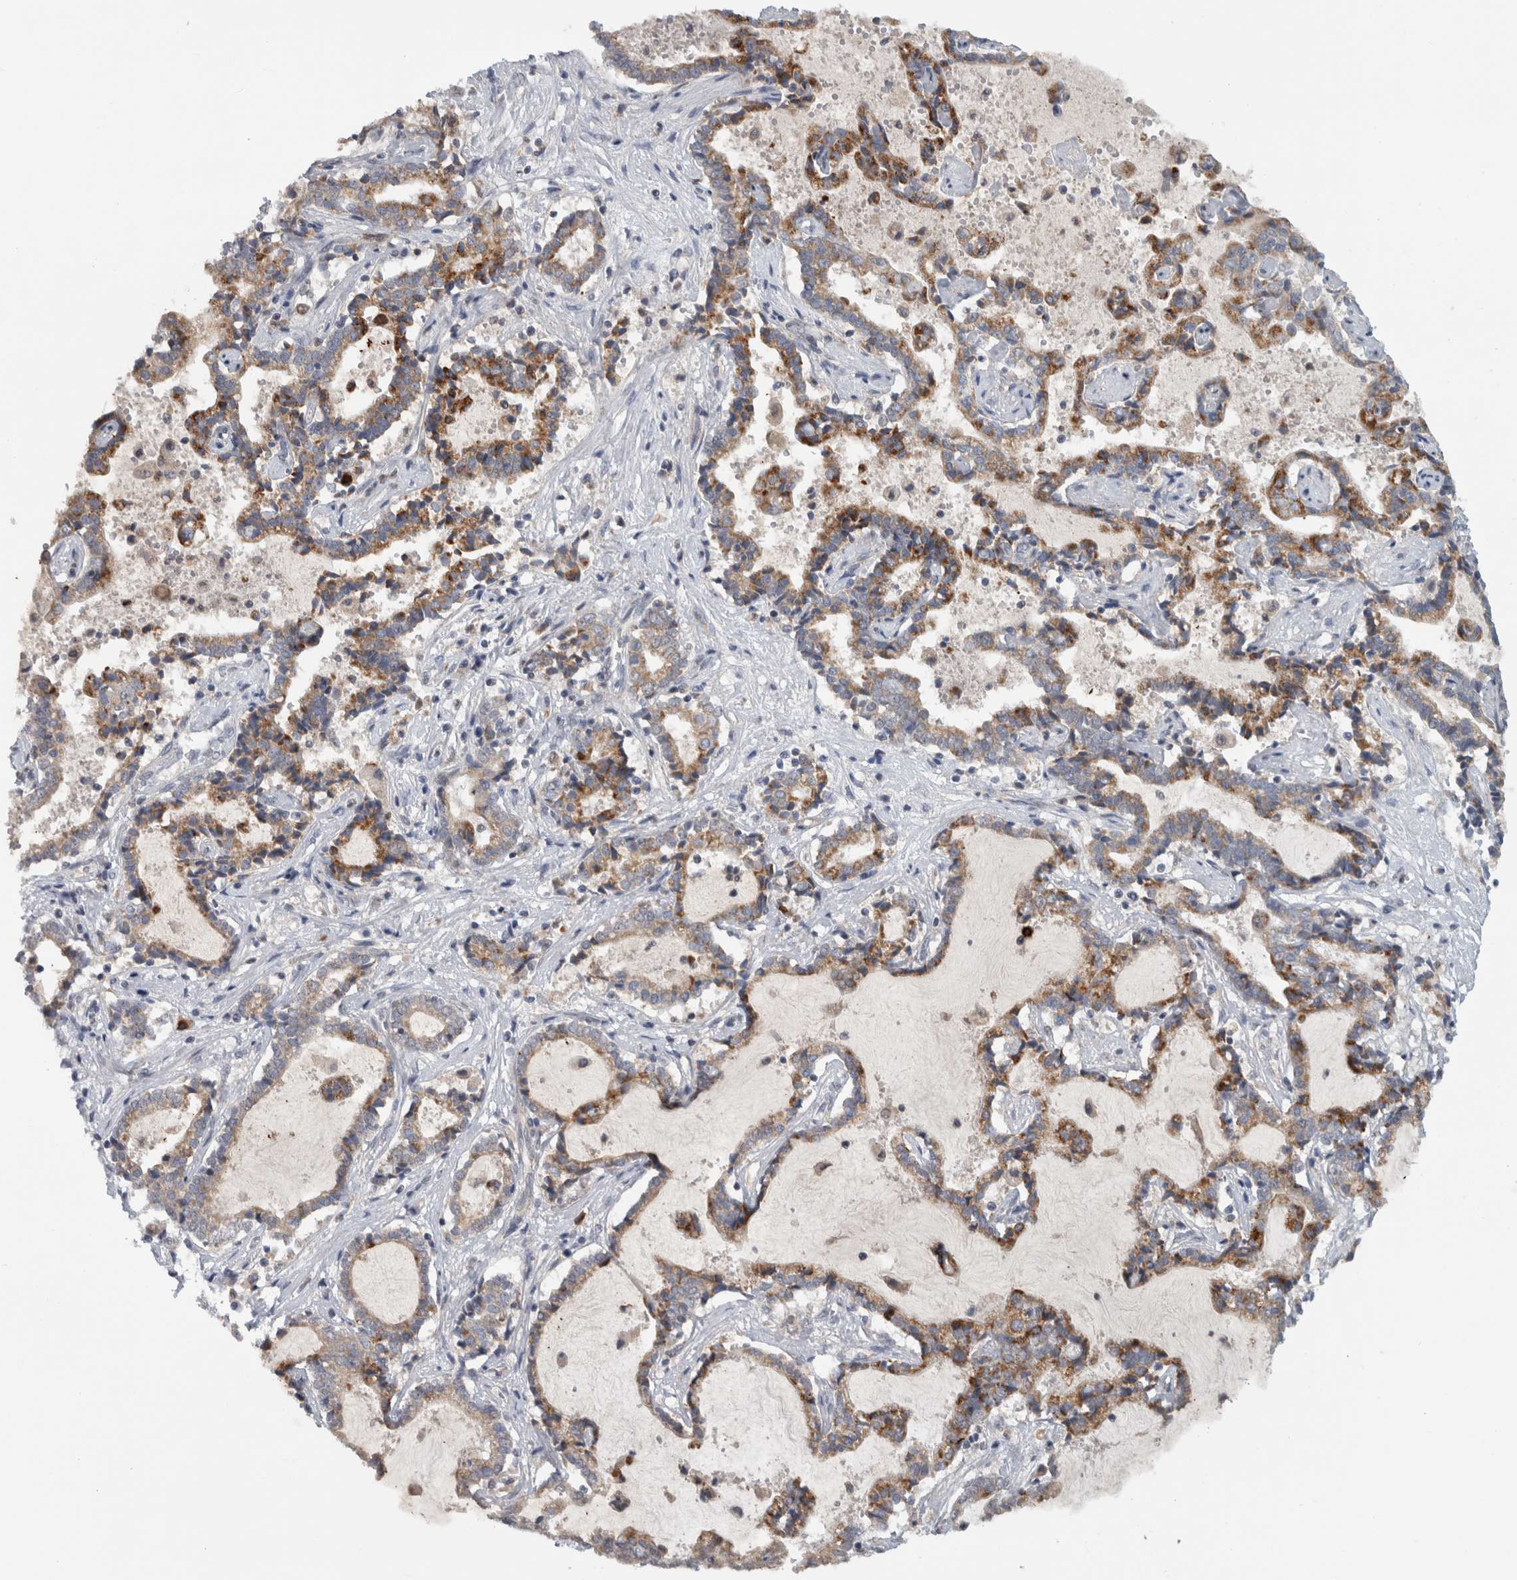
{"staining": {"intensity": "moderate", "quantity": ">75%", "location": "cytoplasmic/membranous"}, "tissue": "liver cancer", "cell_type": "Tumor cells", "image_type": "cancer", "snomed": [{"axis": "morphology", "description": "Cholangiocarcinoma"}, {"axis": "topography", "description": "Liver"}], "caption": "Brown immunohistochemical staining in human liver cholangiocarcinoma shows moderate cytoplasmic/membranous expression in about >75% of tumor cells.", "gene": "RAB18", "patient": {"sex": "male", "age": 57}}